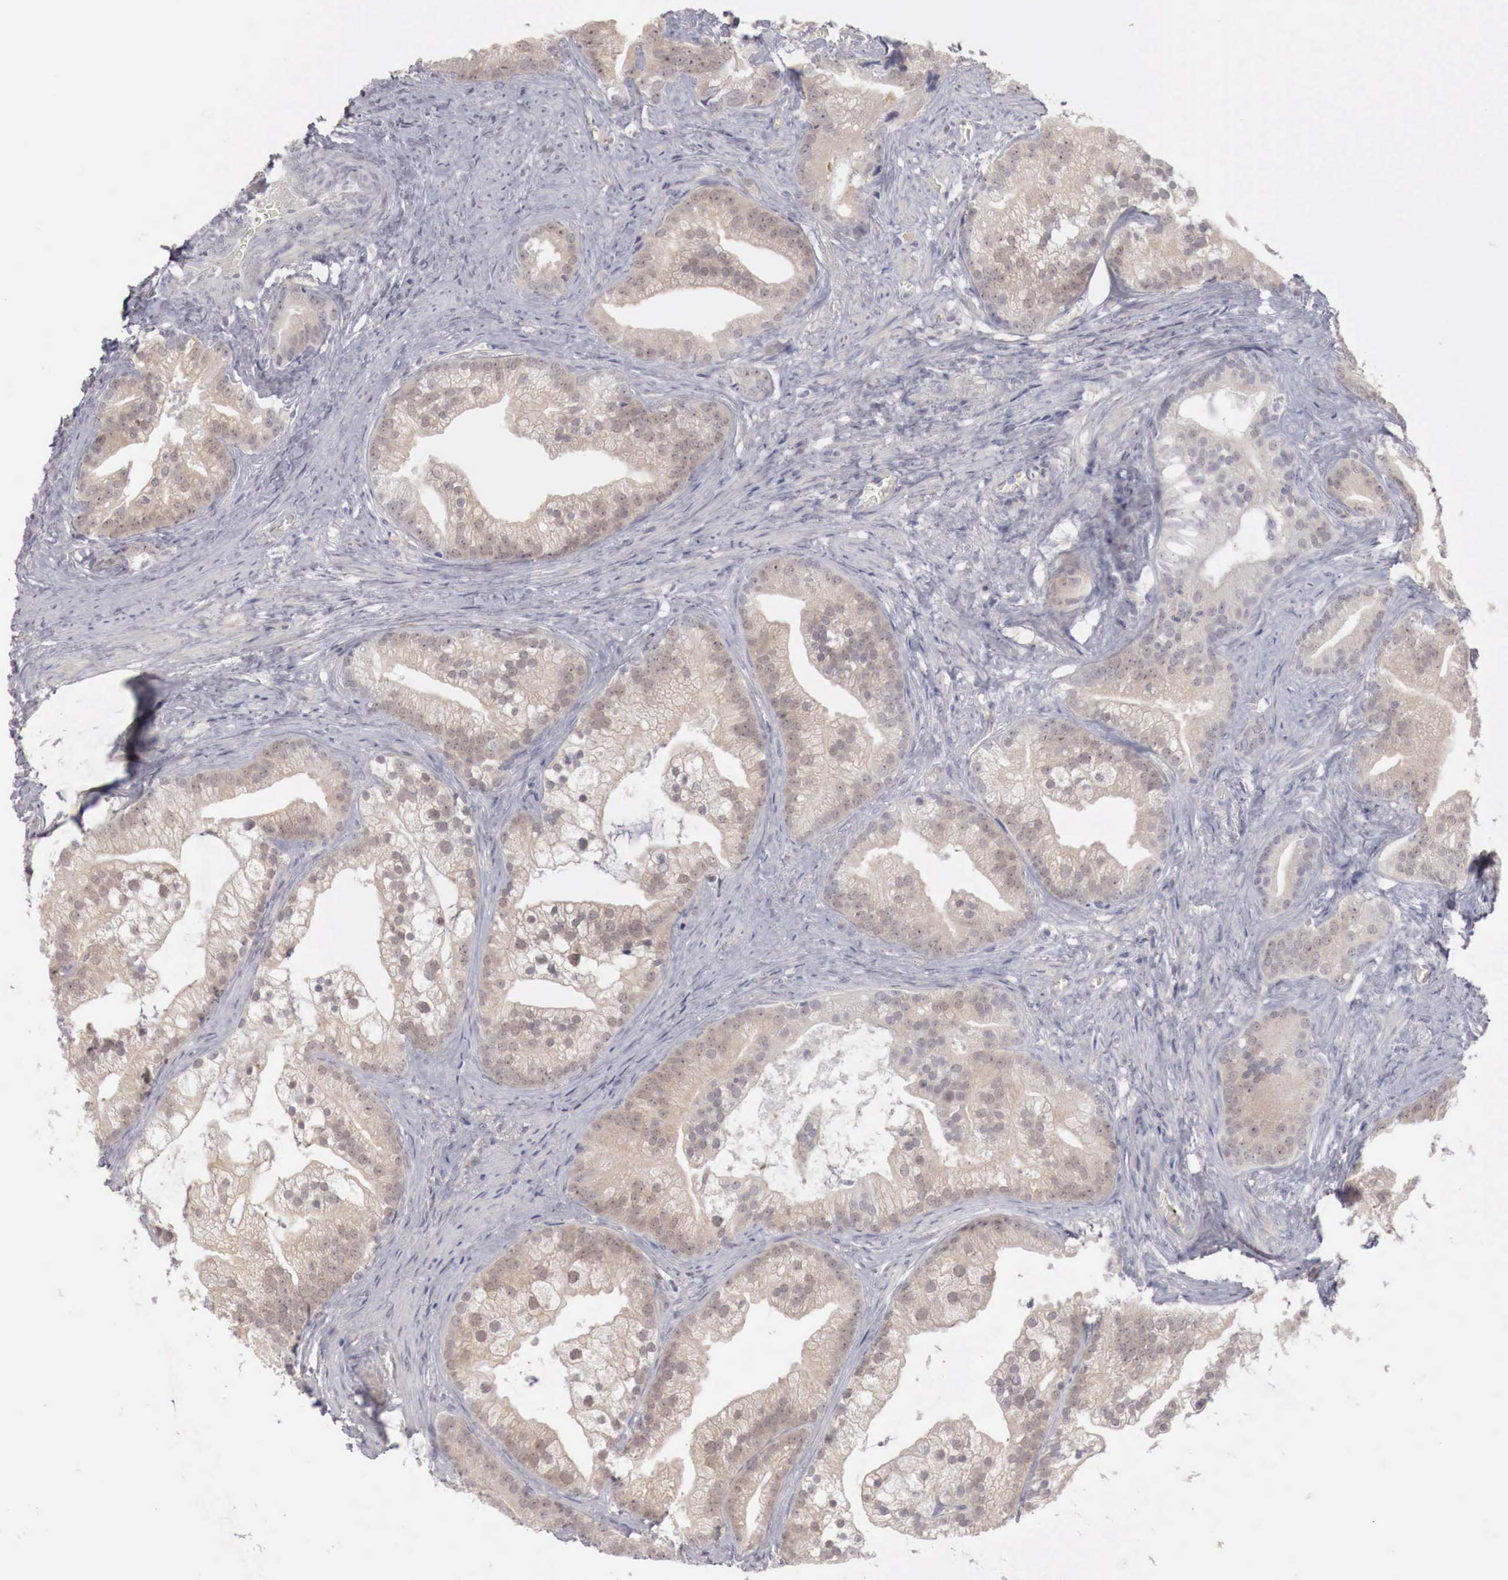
{"staining": {"intensity": "weak", "quantity": "25%-75%", "location": "cytoplasmic/membranous"}, "tissue": "prostate cancer", "cell_type": "Tumor cells", "image_type": "cancer", "snomed": [{"axis": "morphology", "description": "Adenocarcinoma, Low grade"}, {"axis": "topography", "description": "Prostate"}], "caption": "Prostate low-grade adenocarcinoma stained with a brown dye shows weak cytoplasmic/membranous positive staining in about 25%-75% of tumor cells.", "gene": "GATA1", "patient": {"sex": "male", "age": 71}}